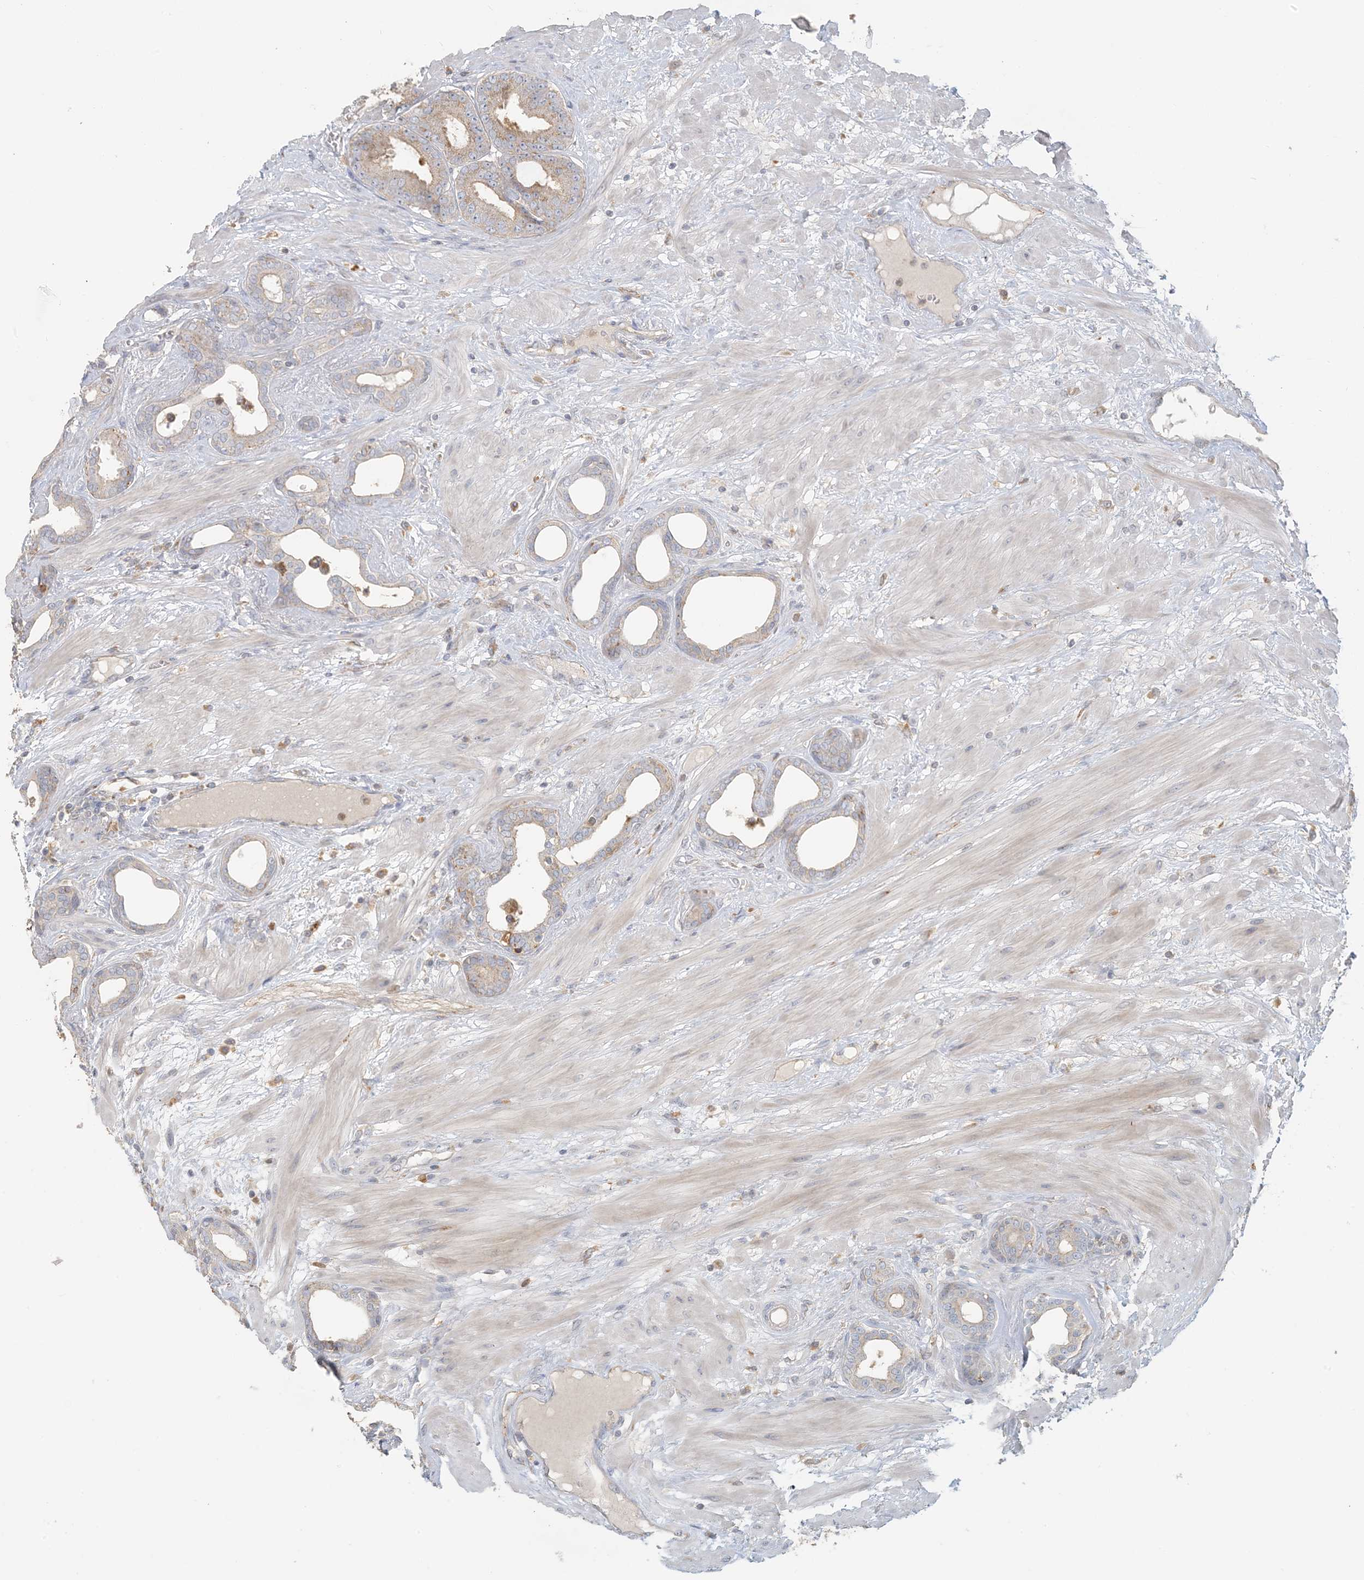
{"staining": {"intensity": "moderate", "quantity": "25%-75%", "location": "cytoplasmic/membranous"}, "tissue": "prostate cancer", "cell_type": "Tumor cells", "image_type": "cancer", "snomed": [{"axis": "morphology", "description": "Adenocarcinoma, Low grade"}, {"axis": "topography", "description": "Prostate"}], "caption": "A micrograph of human prostate cancer stained for a protein shows moderate cytoplasmic/membranous brown staining in tumor cells.", "gene": "SPPL2A", "patient": {"sex": "male", "age": 60}}